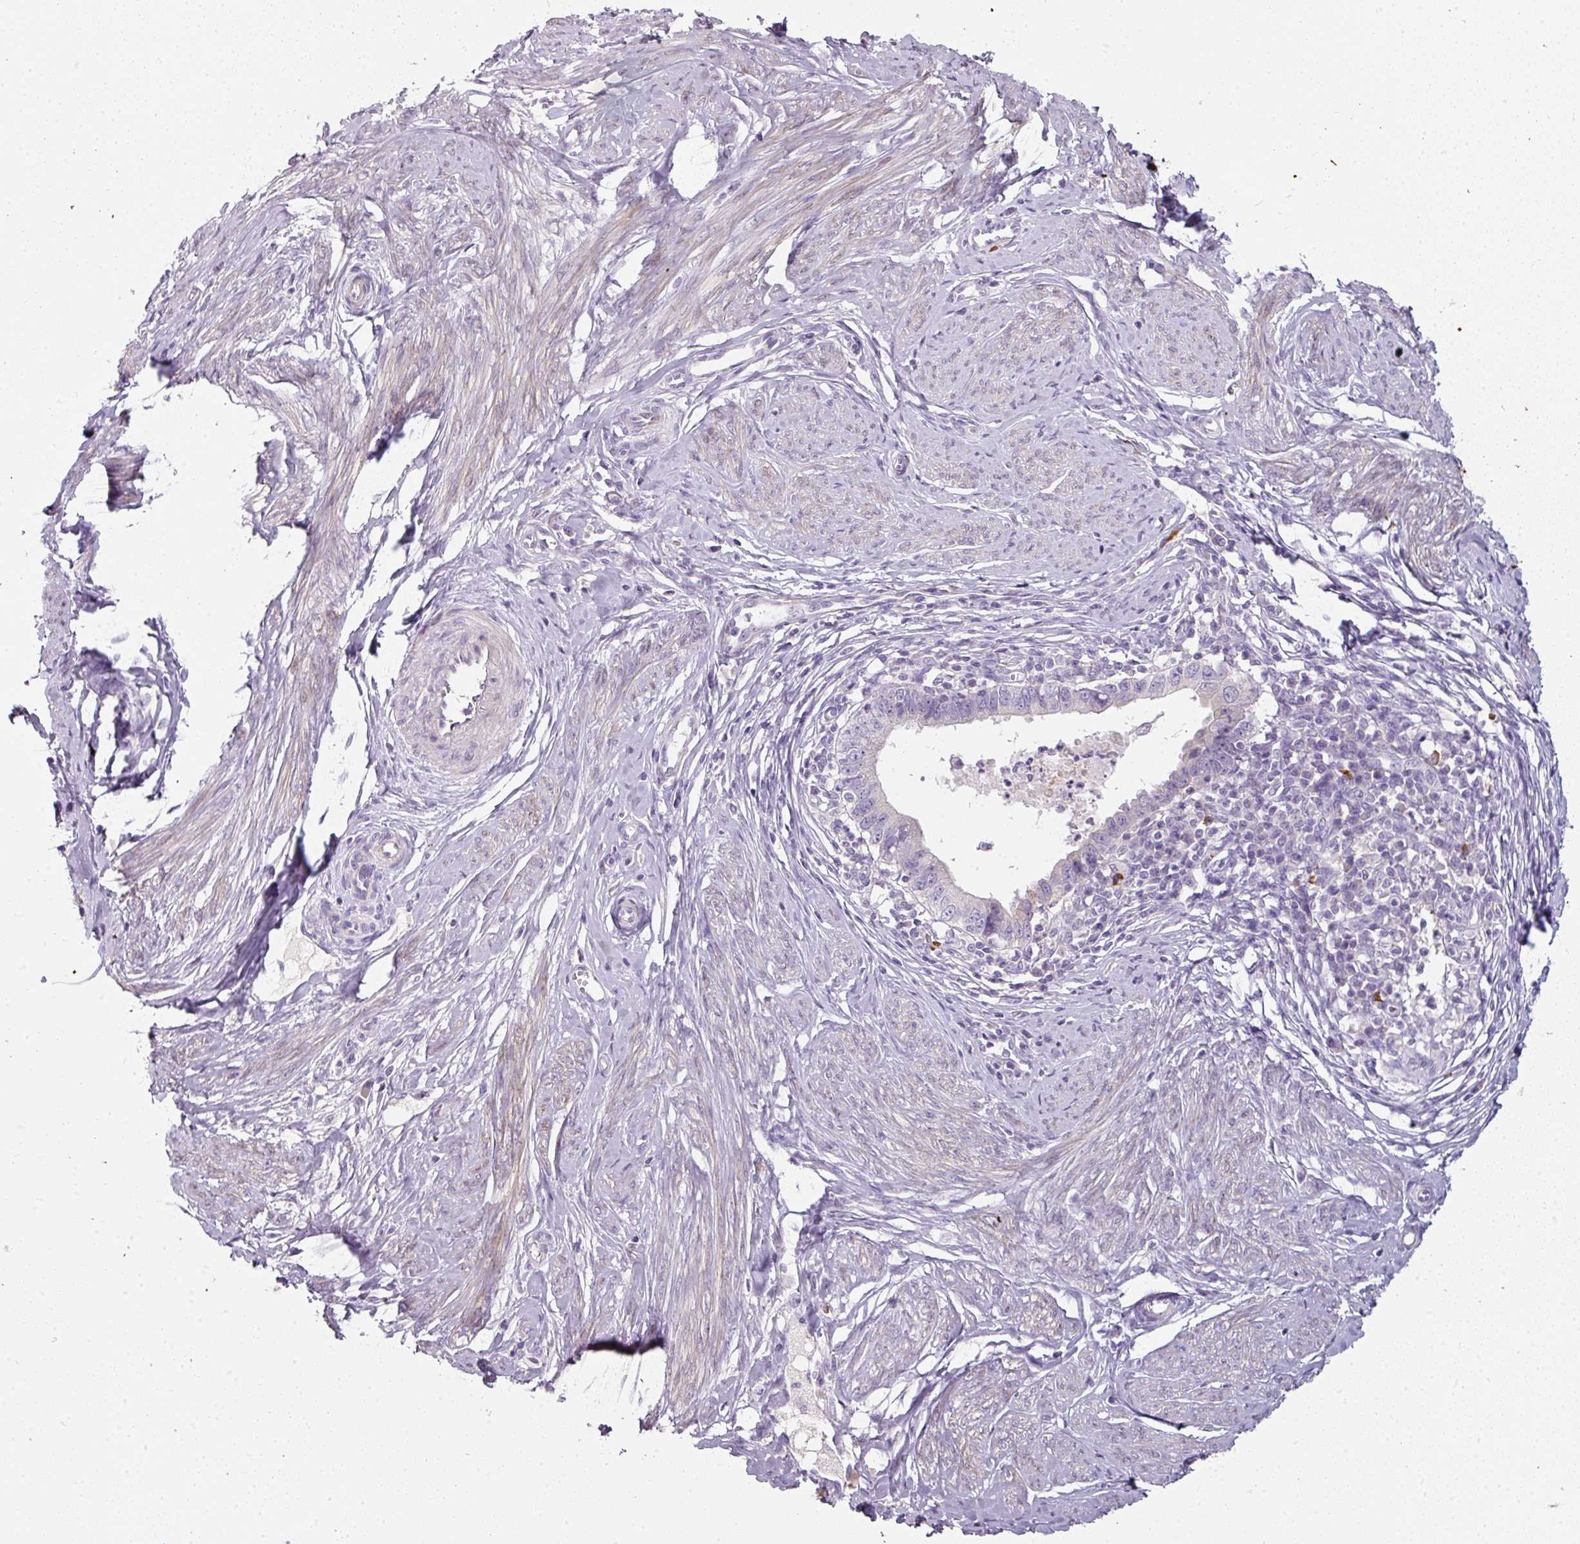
{"staining": {"intensity": "negative", "quantity": "none", "location": "none"}, "tissue": "cervical cancer", "cell_type": "Tumor cells", "image_type": "cancer", "snomed": [{"axis": "morphology", "description": "Adenocarcinoma, NOS"}, {"axis": "topography", "description": "Cervix"}], "caption": "IHC of cervical adenocarcinoma displays no staining in tumor cells.", "gene": "FHAD1", "patient": {"sex": "female", "age": 36}}